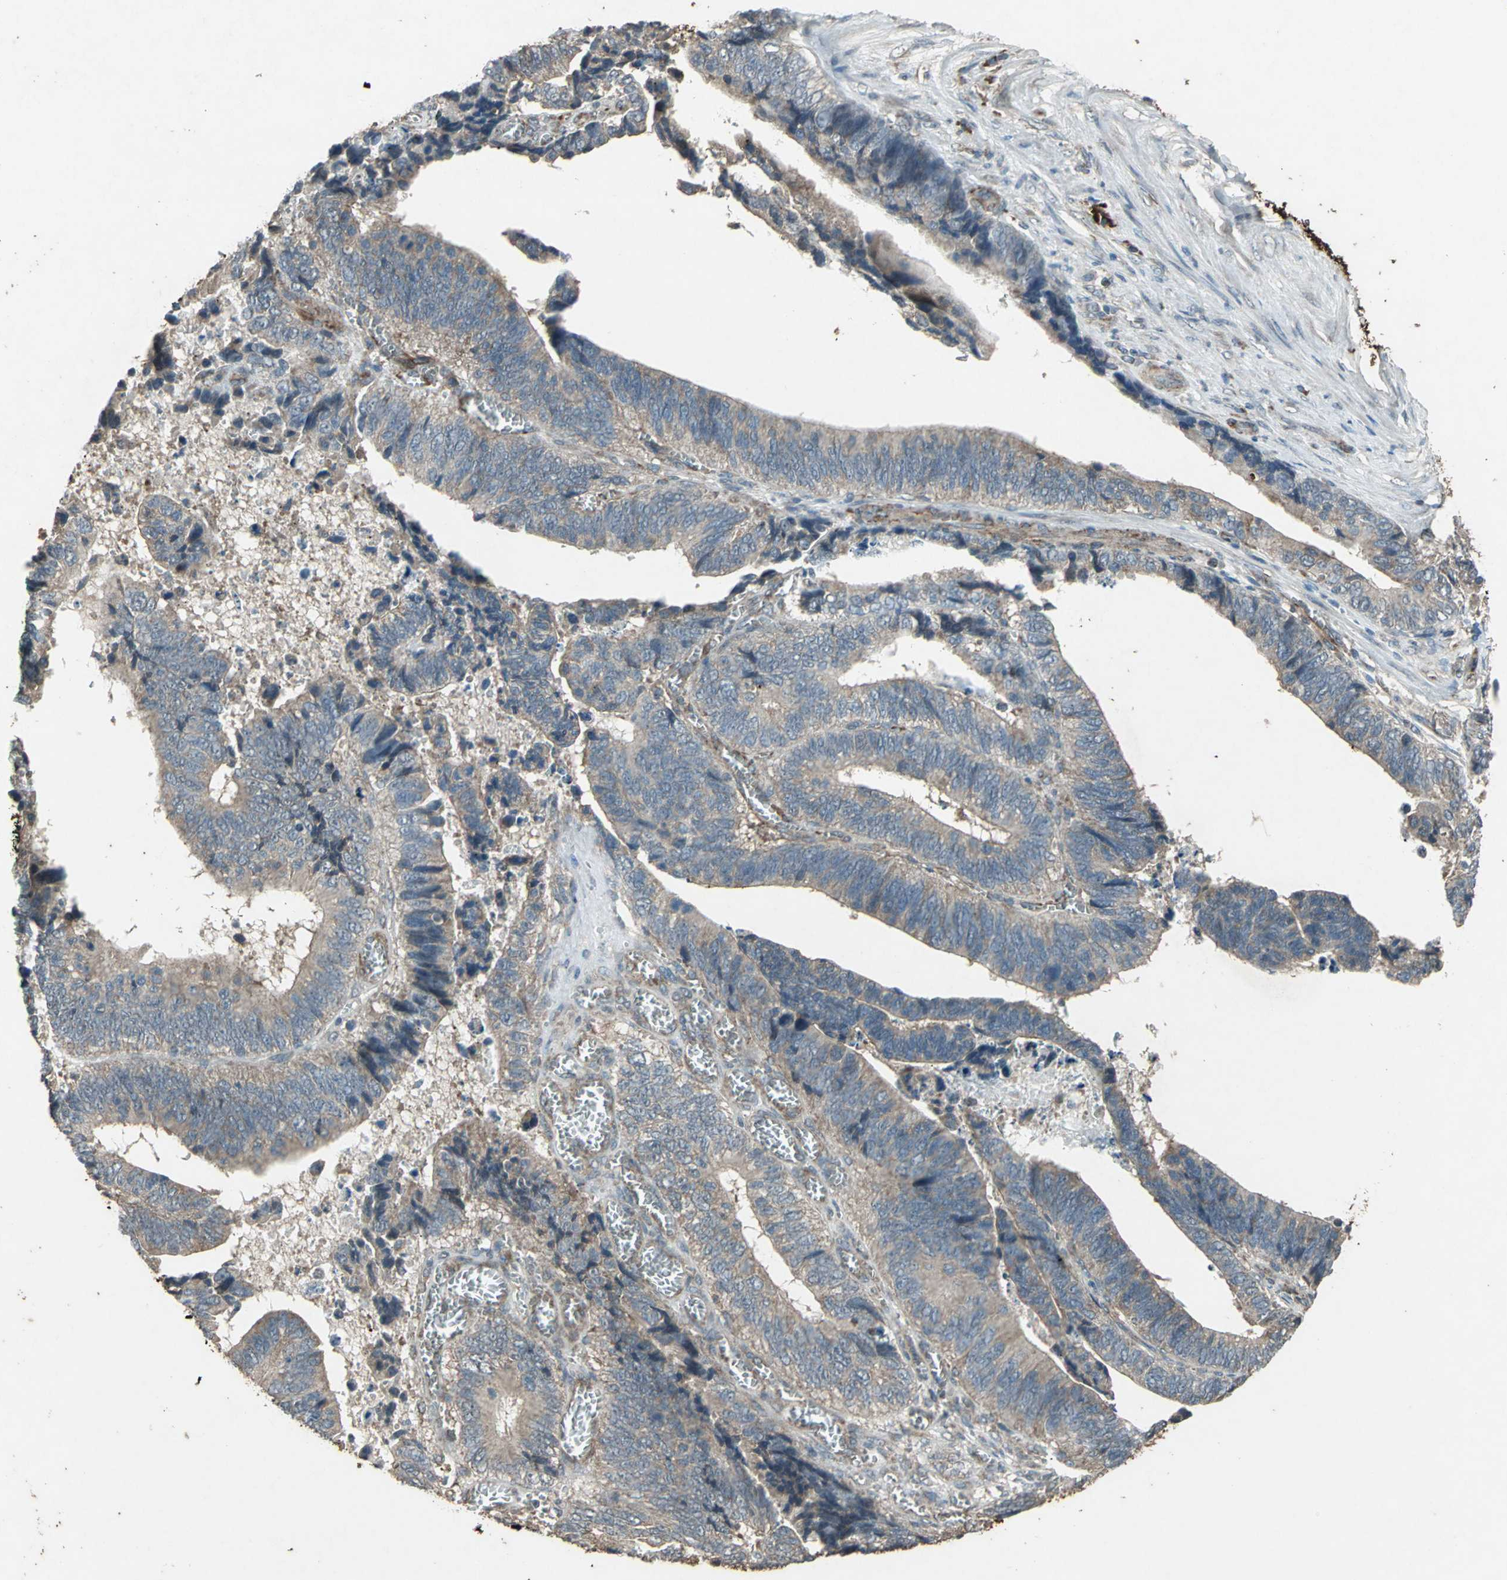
{"staining": {"intensity": "weak", "quantity": ">75%", "location": "cytoplasmic/membranous"}, "tissue": "colorectal cancer", "cell_type": "Tumor cells", "image_type": "cancer", "snomed": [{"axis": "morphology", "description": "Adenocarcinoma, NOS"}, {"axis": "topography", "description": "Colon"}], "caption": "An immunohistochemistry histopathology image of neoplastic tissue is shown. Protein staining in brown shows weak cytoplasmic/membranous positivity in adenocarcinoma (colorectal) within tumor cells.", "gene": "SEPTIN4", "patient": {"sex": "male", "age": 72}}